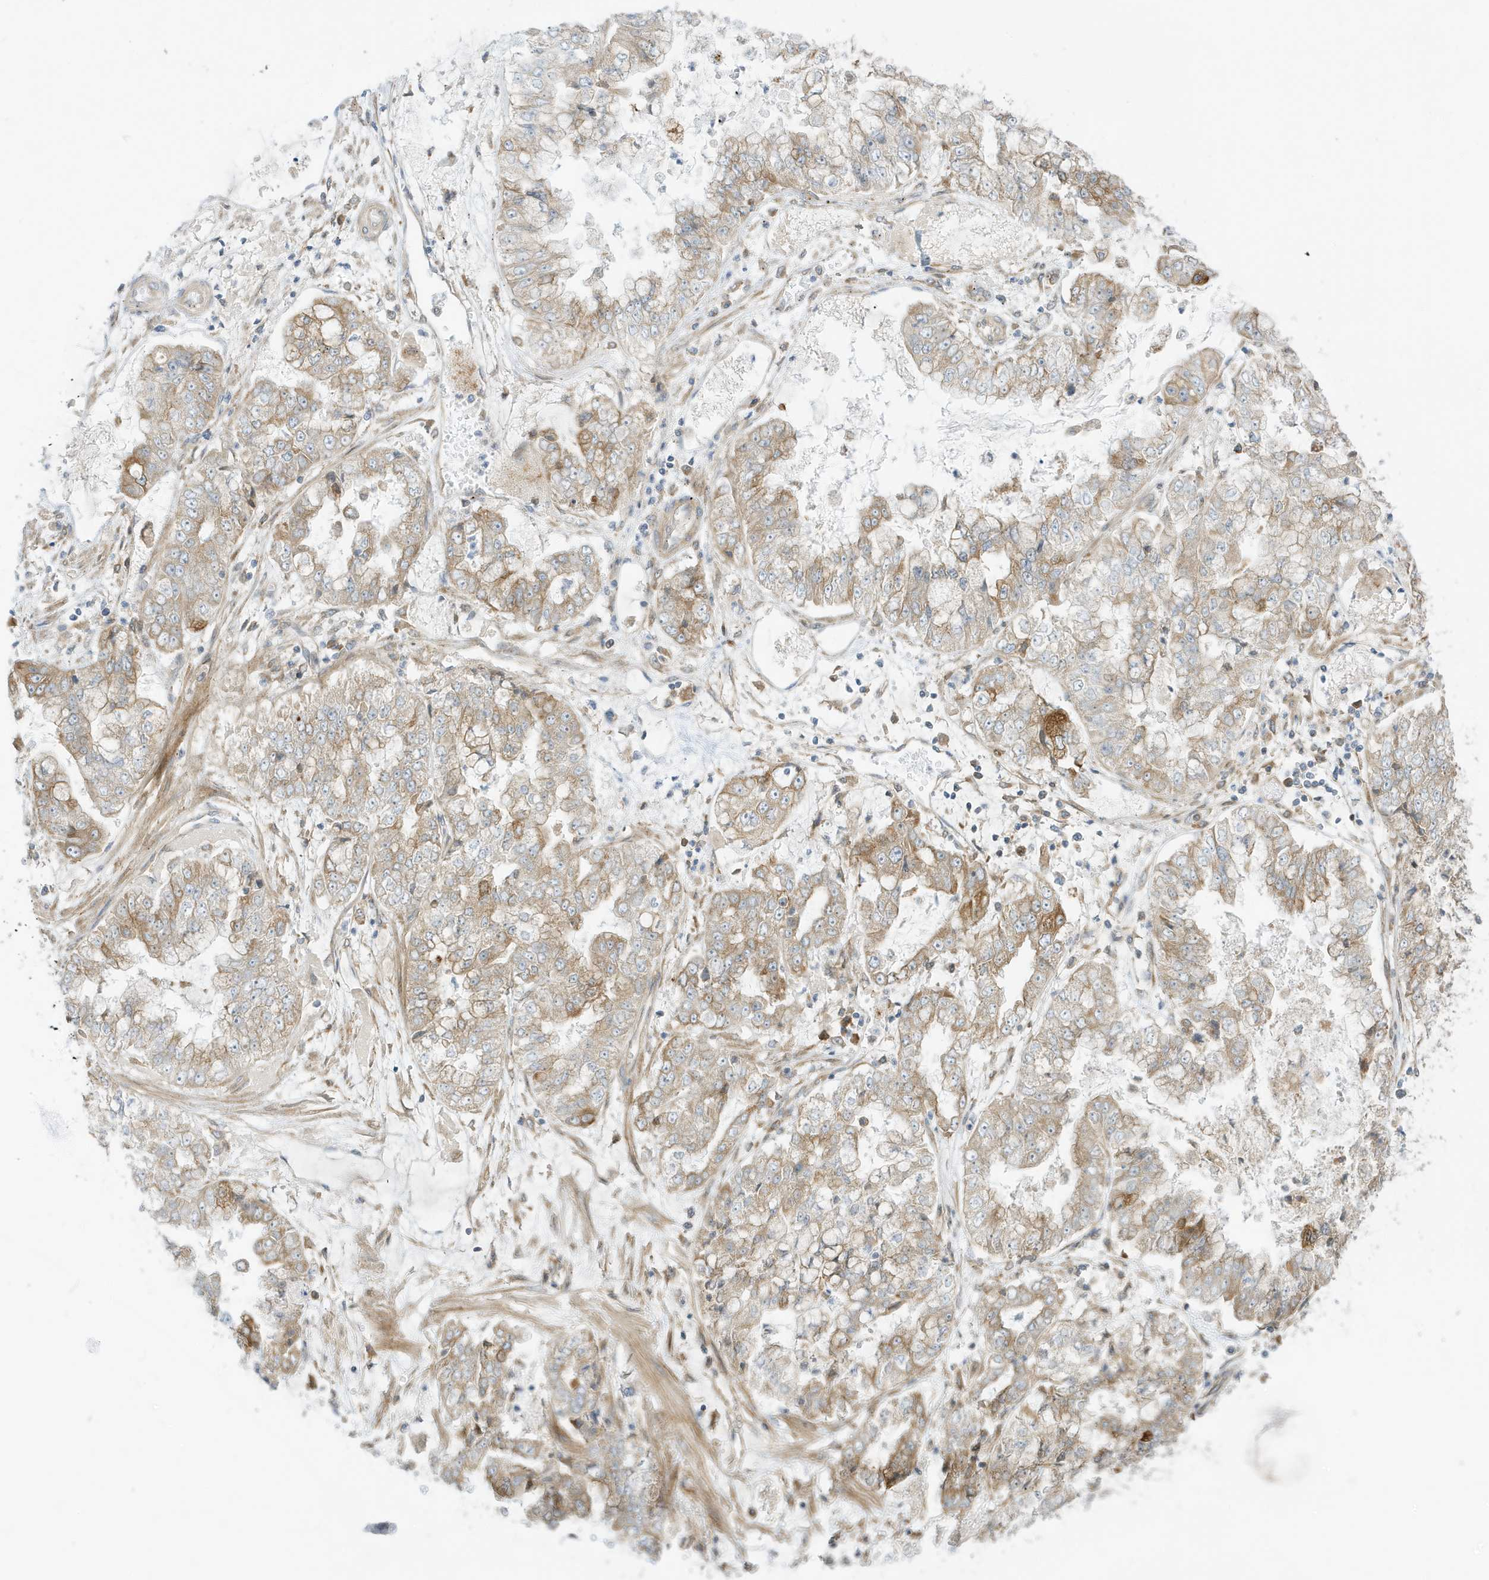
{"staining": {"intensity": "moderate", "quantity": "25%-75%", "location": "cytoplasmic/membranous"}, "tissue": "stomach cancer", "cell_type": "Tumor cells", "image_type": "cancer", "snomed": [{"axis": "morphology", "description": "Adenocarcinoma, NOS"}, {"axis": "topography", "description": "Stomach"}], "caption": "This photomicrograph demonstrates immunohistochemistry staining of human stomach cancer (adenocarcinoma), with medium moderate cytoplasmic/membranous staining in approximately 25%-75% of tumor cells.", "gene": "SCARF2", "patient": {"sex": "male", "age": 76}}